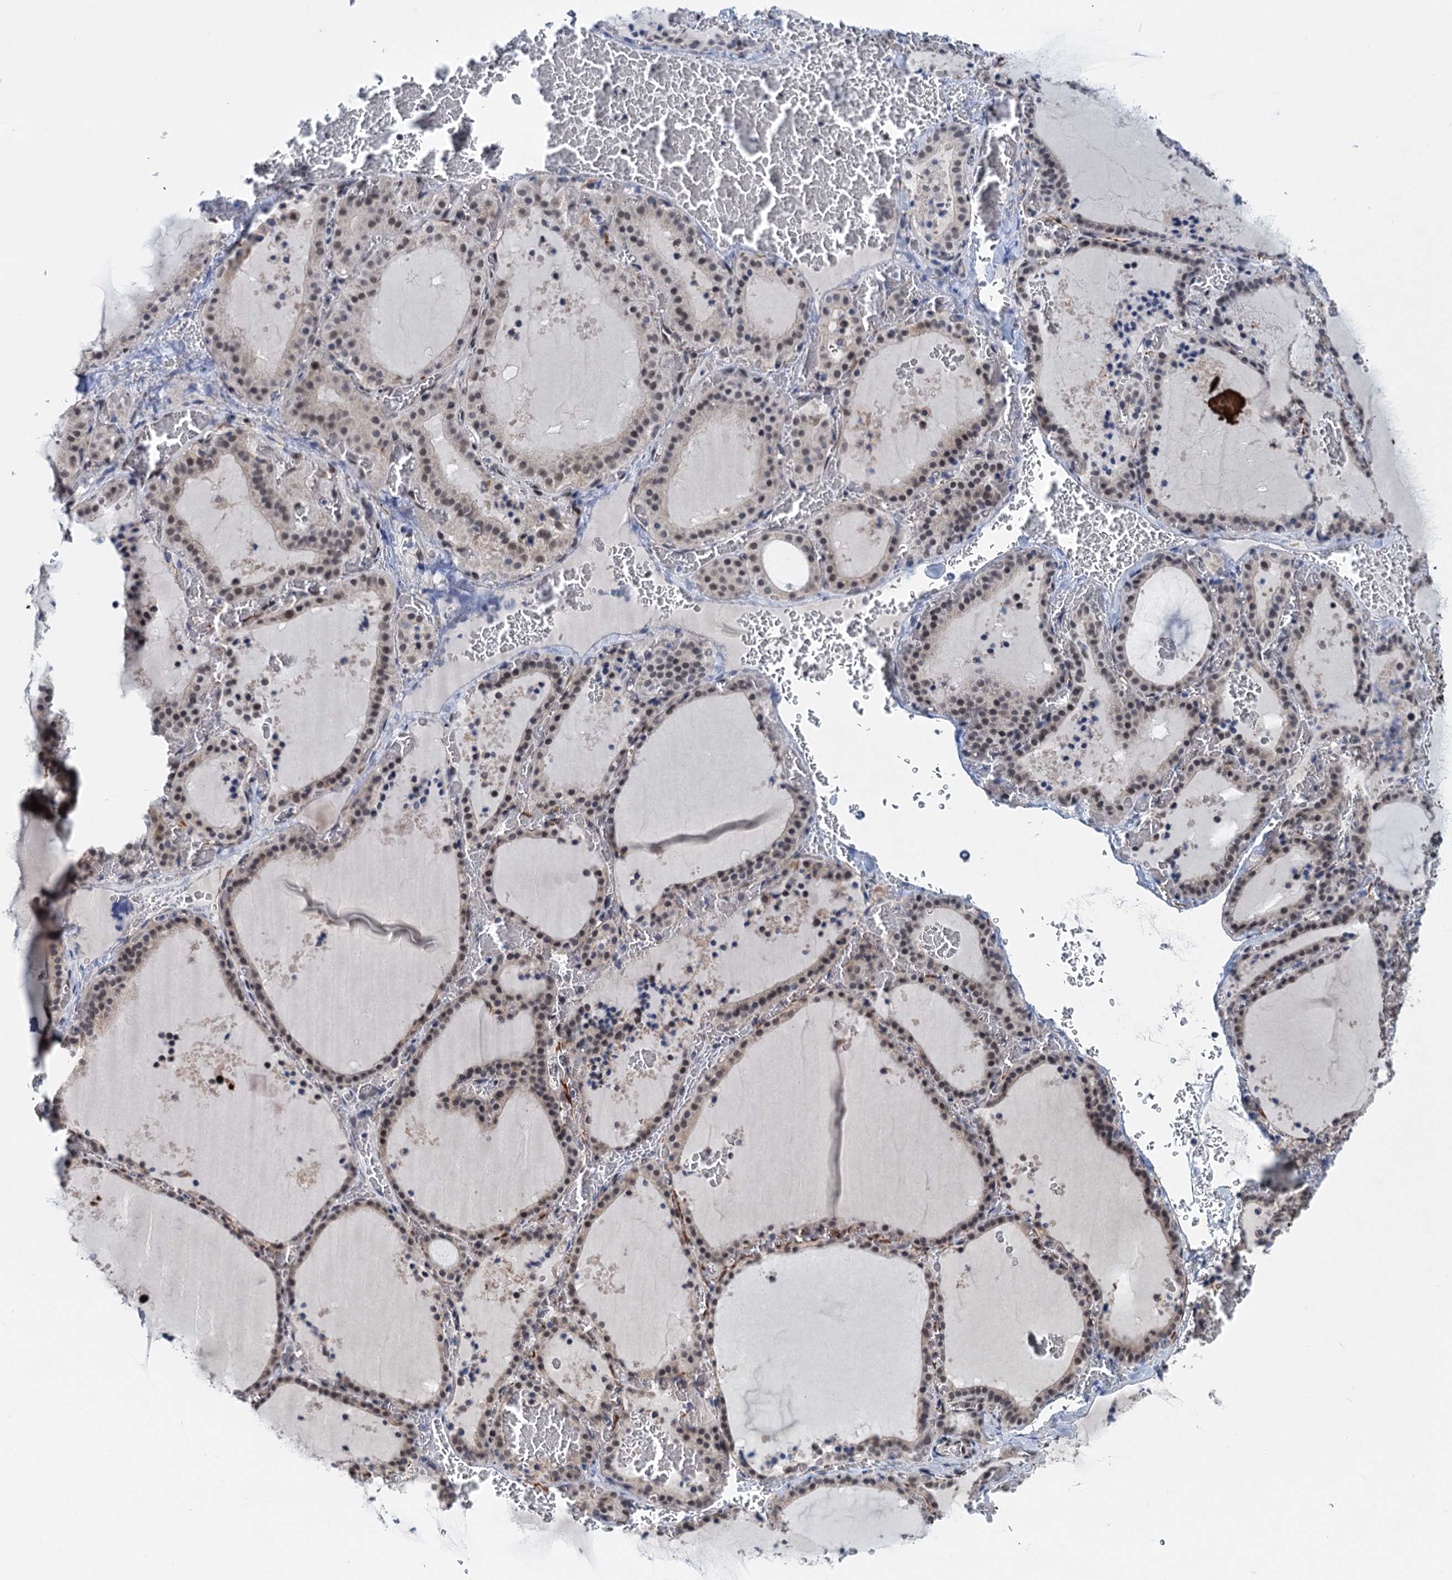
{"staining": {"intensity": "moderate", "quantity": ">75%", "location": "nuclear"}, "tissue": "thyroid gland", "cell_type": "Glandular cells", "image_type": "normal", "snomed": [{"axis": "morphology", "description": "Normal tissue, NOS"}, {"axis": "topography", "description": "Thyroid gland"}], "caption": "Thyroid gland was stained to show a protein in brown. There is medium levels of moderate nuclear staining in approximately >75% of glandular cells. The protein of interest is shown in brown color, while the nuclei are stained blue.", "gene": "SAE1", "patient": {"sex": "female", "age": 39}}